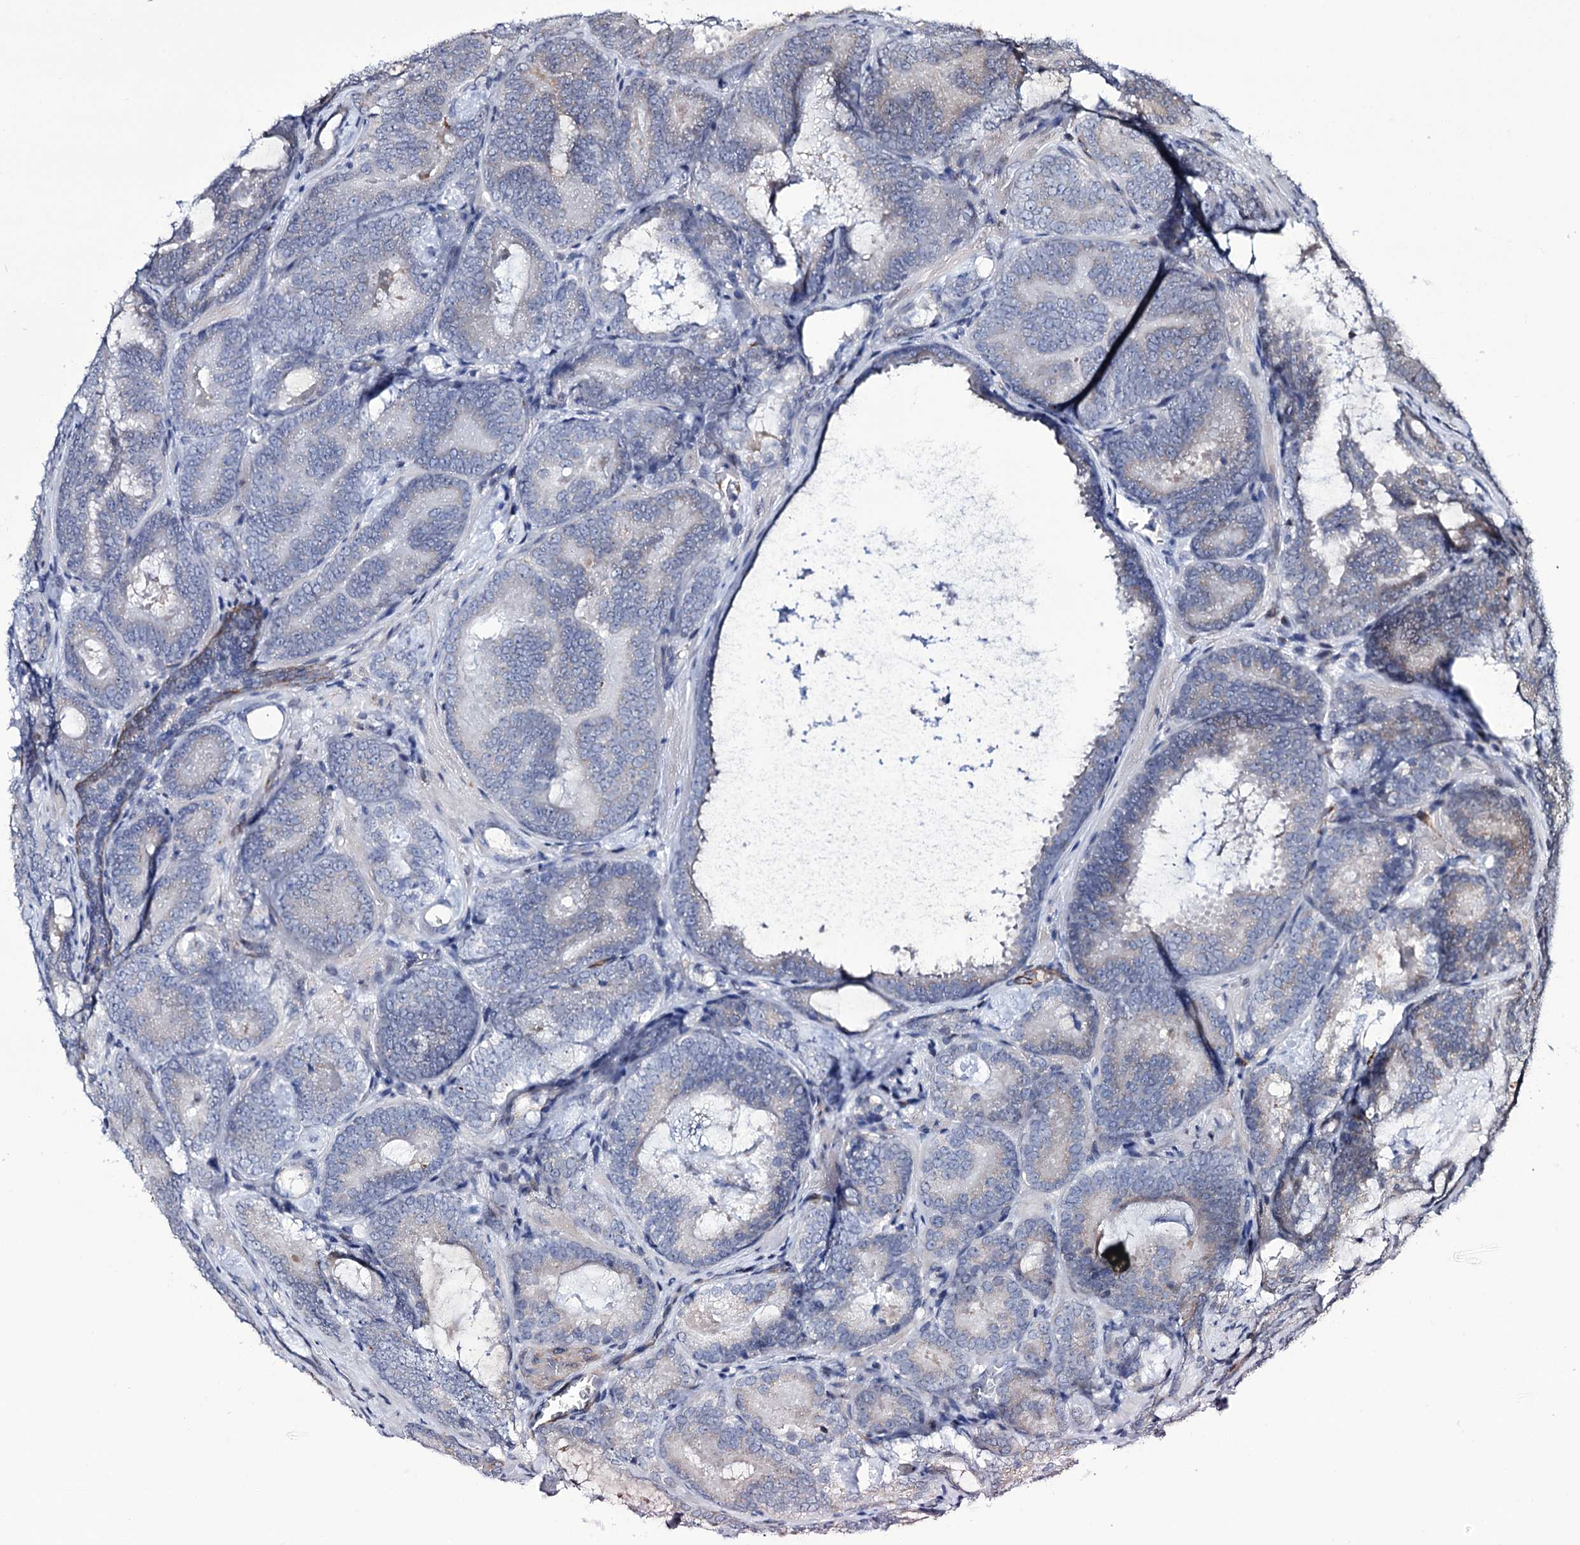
{"staining": {"intensity": "negative", "quantity": "none", "location": "none"}, "tissue": "prostate cancer", "cell_type": "Tumor cells", "image_type": "cancer", "snomed": [{"axis": "morphology", "description": "Adenocarcinoma, Low grade"}, {"axis": "topography", "description": "Prostate"}], "caption": "High magnification brightfield microscopy of low-grade adenocarcinoma (prostate) stained with DAB (3,3'-diaminobenzidine) (brown) and counterstained with hematoxylin (blue): tumor cells show no significant expression. (Immunohistochemistry (ihc), brightfield microscopy, high magnification).", "gene": "ZC3H12C", "patient": {"sex": "male", "age": 60}}